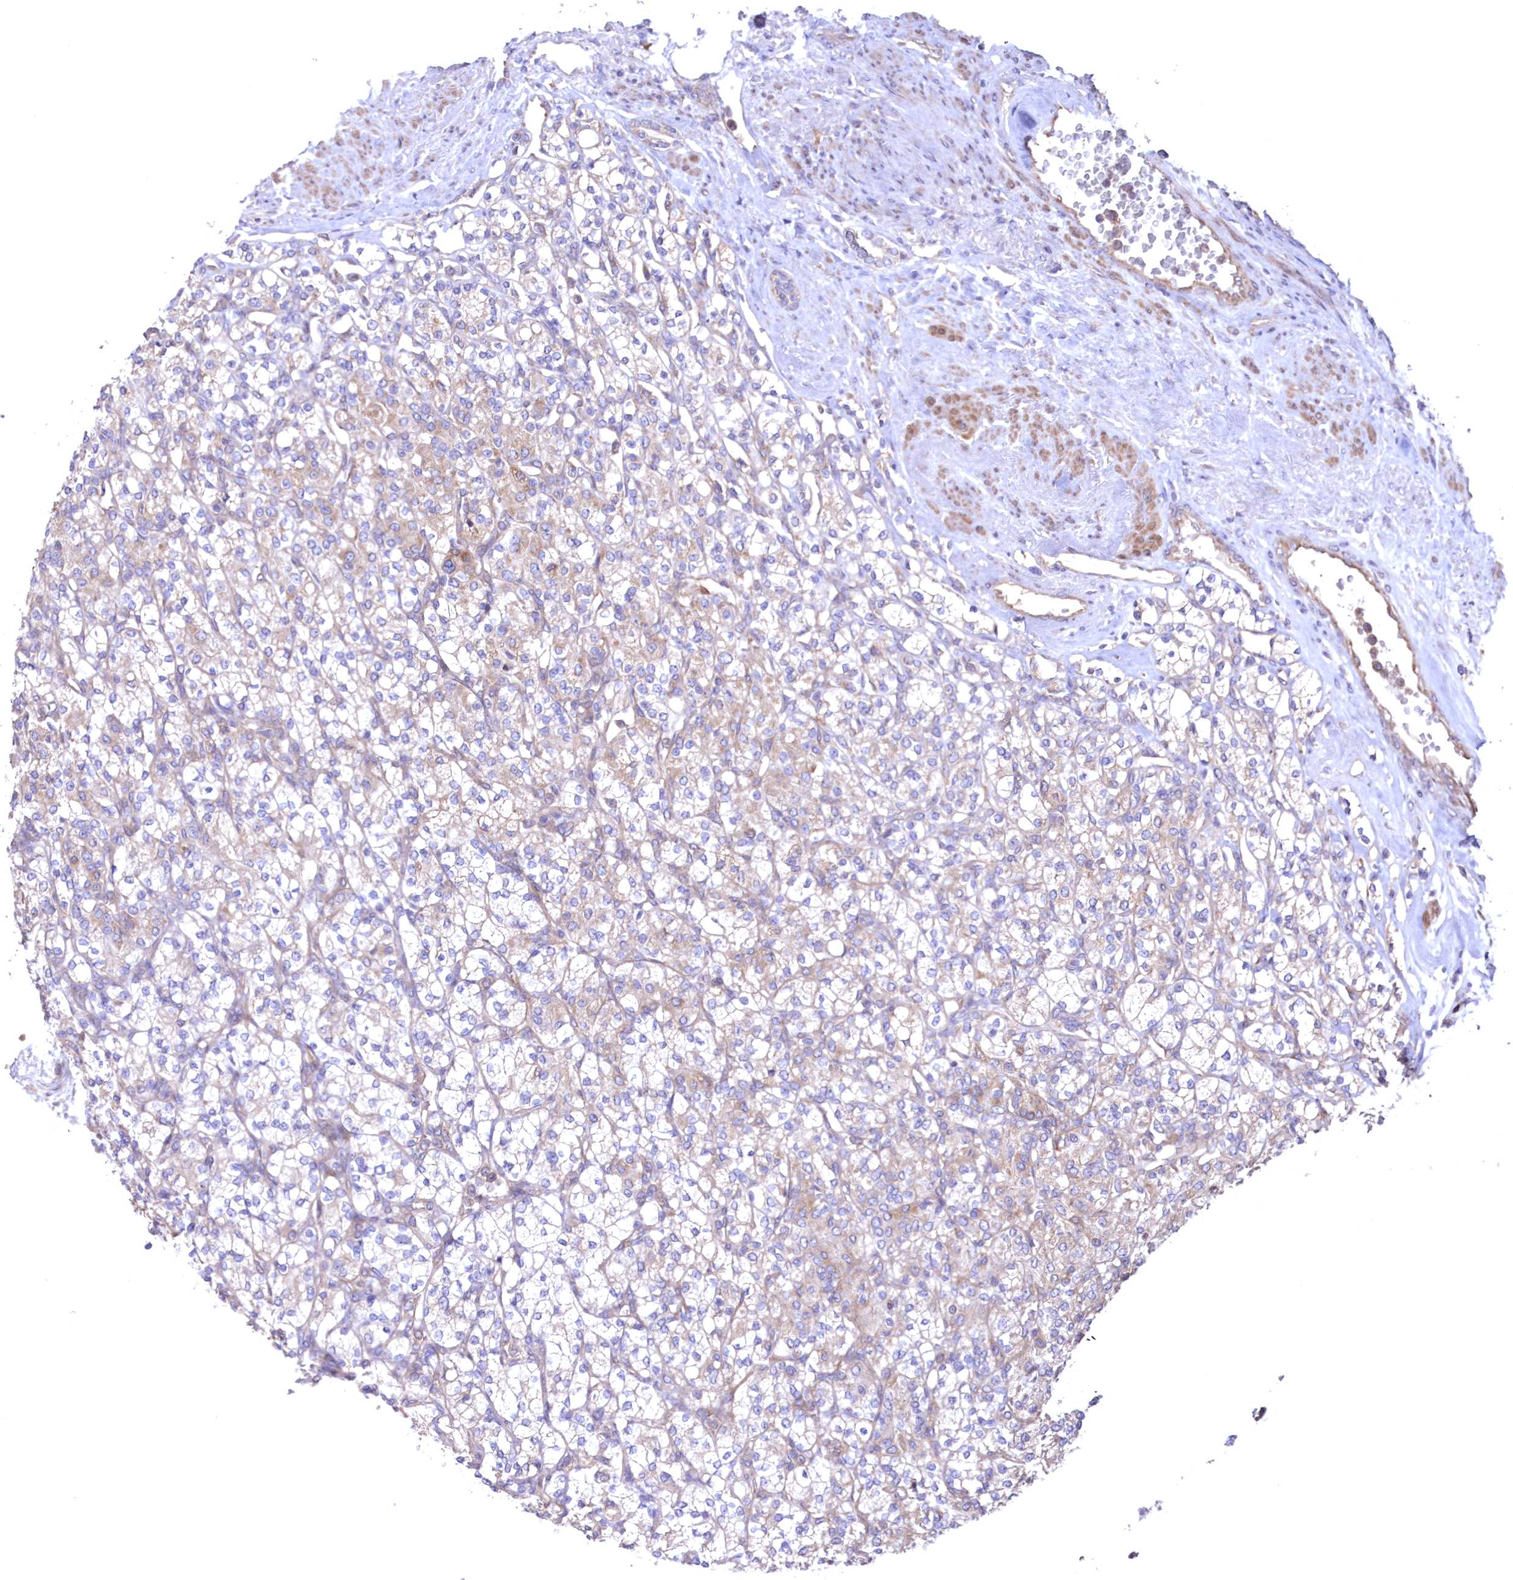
{"staining": {"intensity": "weak", "quantity": "25%-75%", "location": "cytoplasmic/membranous"}, "tissue": "renal cancer", "cell_type": "Tumor cells", "image_type": "cancer", "snomed": [{"axis": "morphology", "description": "Adenocarcinoma, NOS"}, {"axis": "topography", "description": "Kidney"}], "caption": "Immunohistochemistry (IHC) of human adenocarcinoma (renal) reveals low levels of weak cytoplasmic/membranous positivity in about 25%-75% of tumor cells.", "gene": "MTRF1L", "patient": {"sex": "male", "age": 77}}